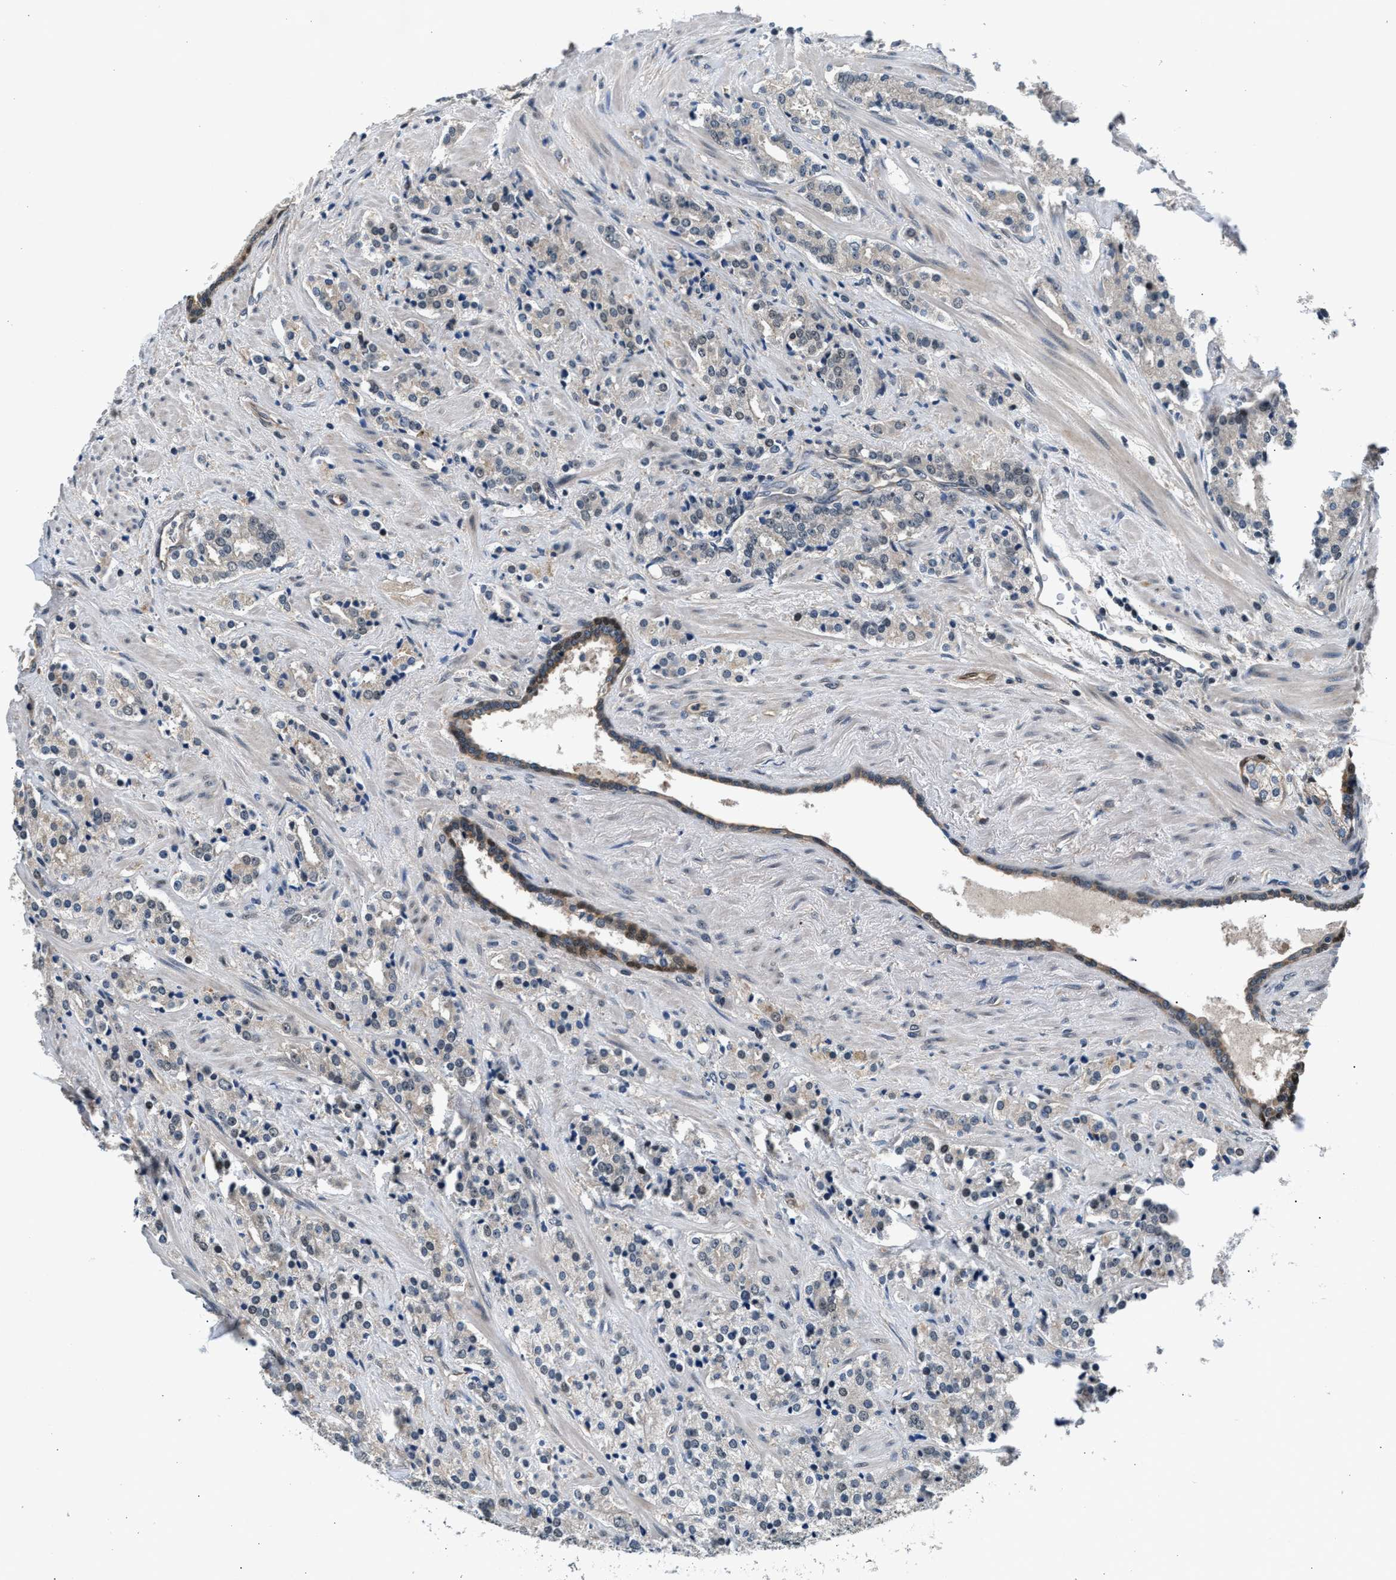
{"staining": {"intensity": "weak", "quantity": "25%-75%", "location": "cytoplasmic/membranous"}, "tissue": "prostate cancer", "cell_type": "Tumor cells", "image_type": "cancer", "snomed": [{"axis": "morphology", "description": "Adenocarcinoma, High grade"}, {"axis": "topography", "description": "Prostate"}], "caption": "Protein analysis of high-grade adenocarcinoma (prostate) tissue reveals weak cytoplasmic/membranous staining in about 25%-75% of tumor cells. The staining is performed using DAB brown chromogen to label protein expression. The nuclei are counter-stained blue using hematoxylin.", "gene": "RBM33", "patient": {"sex": "male", "age": 71}}